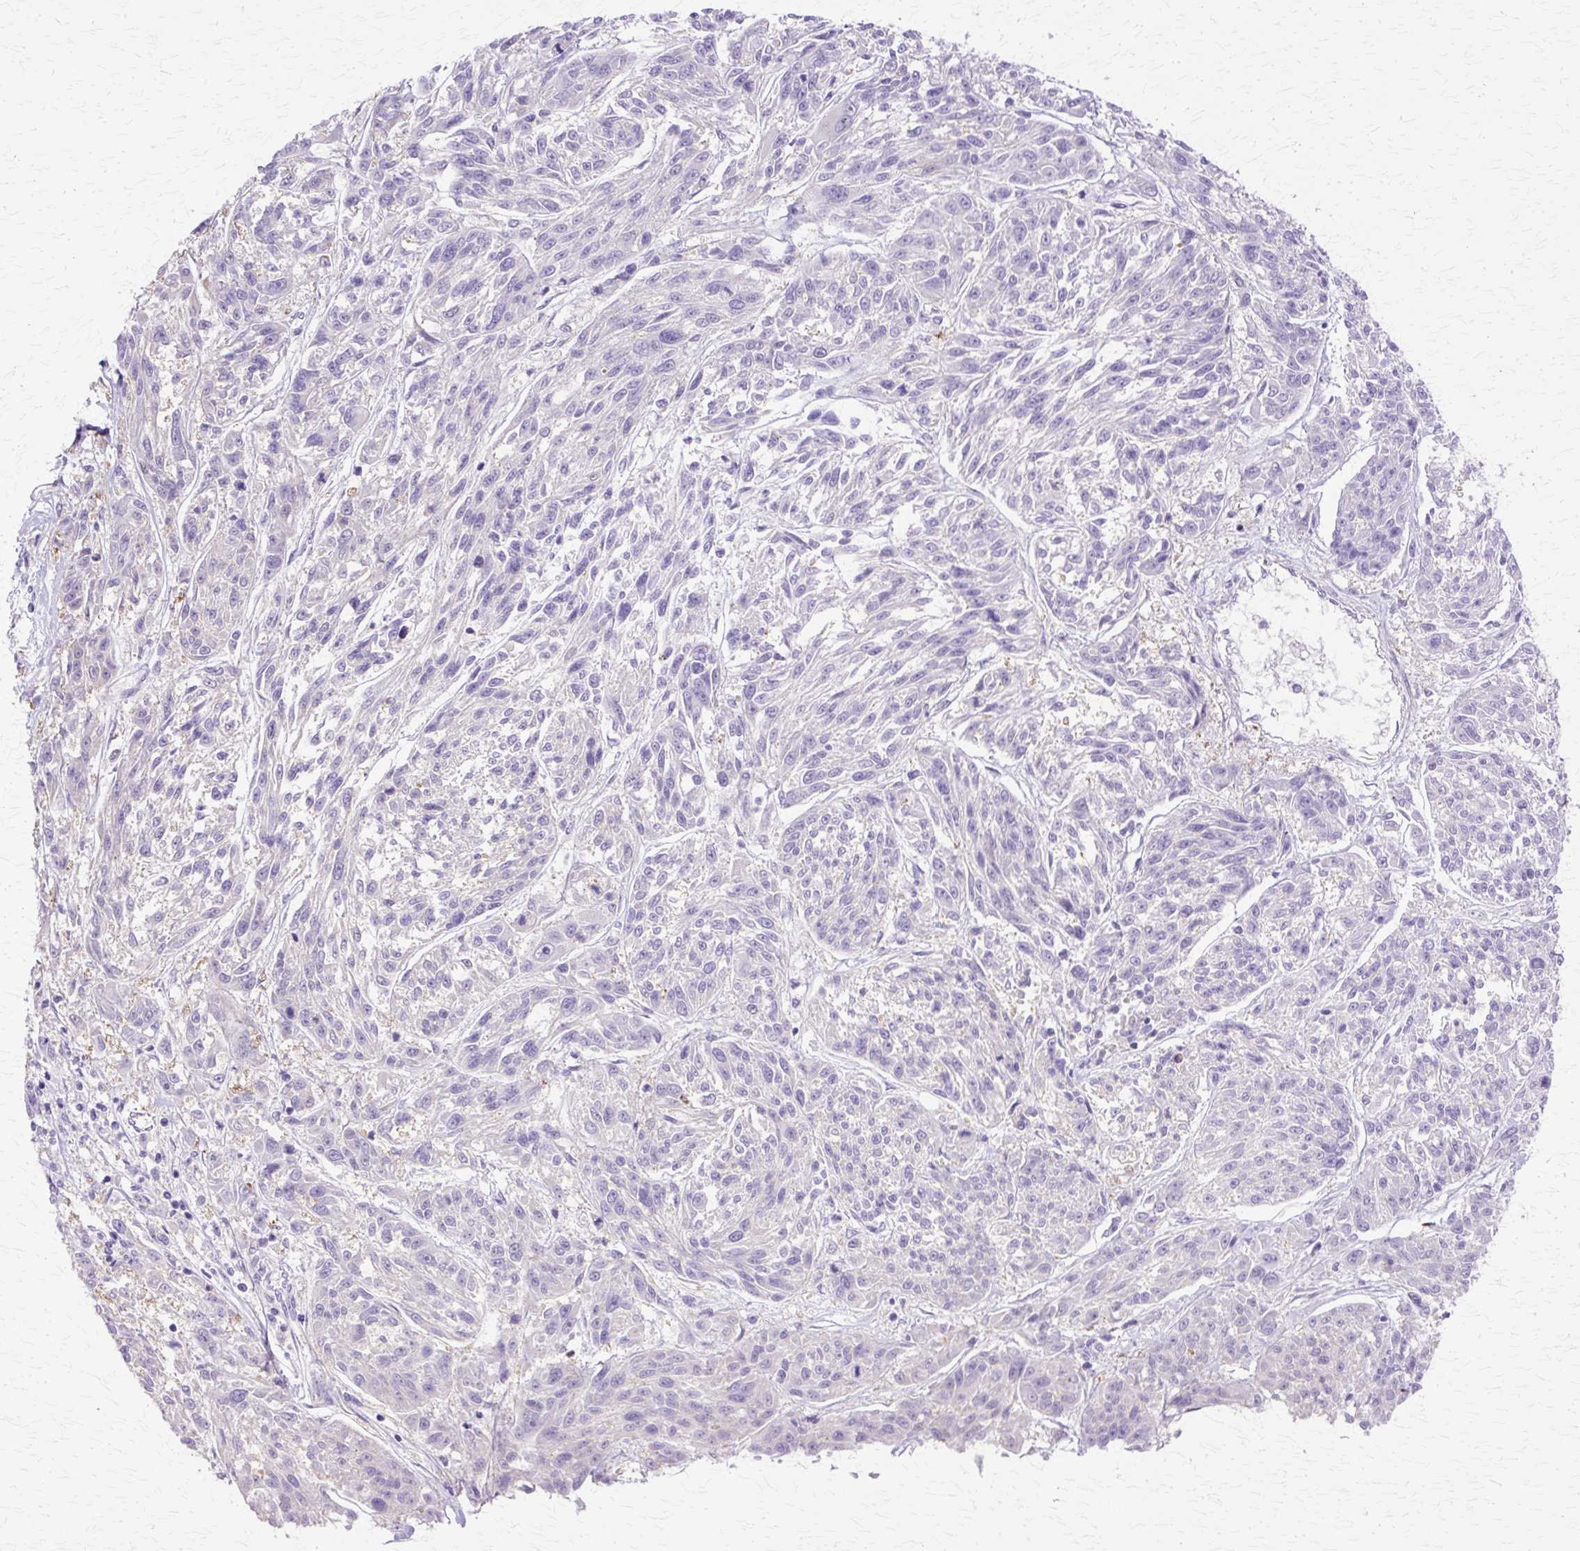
{"staining": {"intensity": "negative", "quantity": "none", "location": "none"}, "tissue": "melanoma", "cell_type": "Tumor cells", "image_type": "cancer", "snomed": [{"axis": "morphology", "description": "Malignant melanoma, NOS"}, {"axis": "topography", "description": "Skin"}], "caption": "High power microscopy image of an immunohistochemistry micrograph of melanoma, revealing no significant expression in tumor cells. Brightfield microscopy of immunohistochemistry stained with DAB (3,3'-diaminobenzidine) (brown) and hematoxylin (blue), captured at high magnification.", "gene": "HSPA8", "patient": {"sex": "male", "age": 53}}